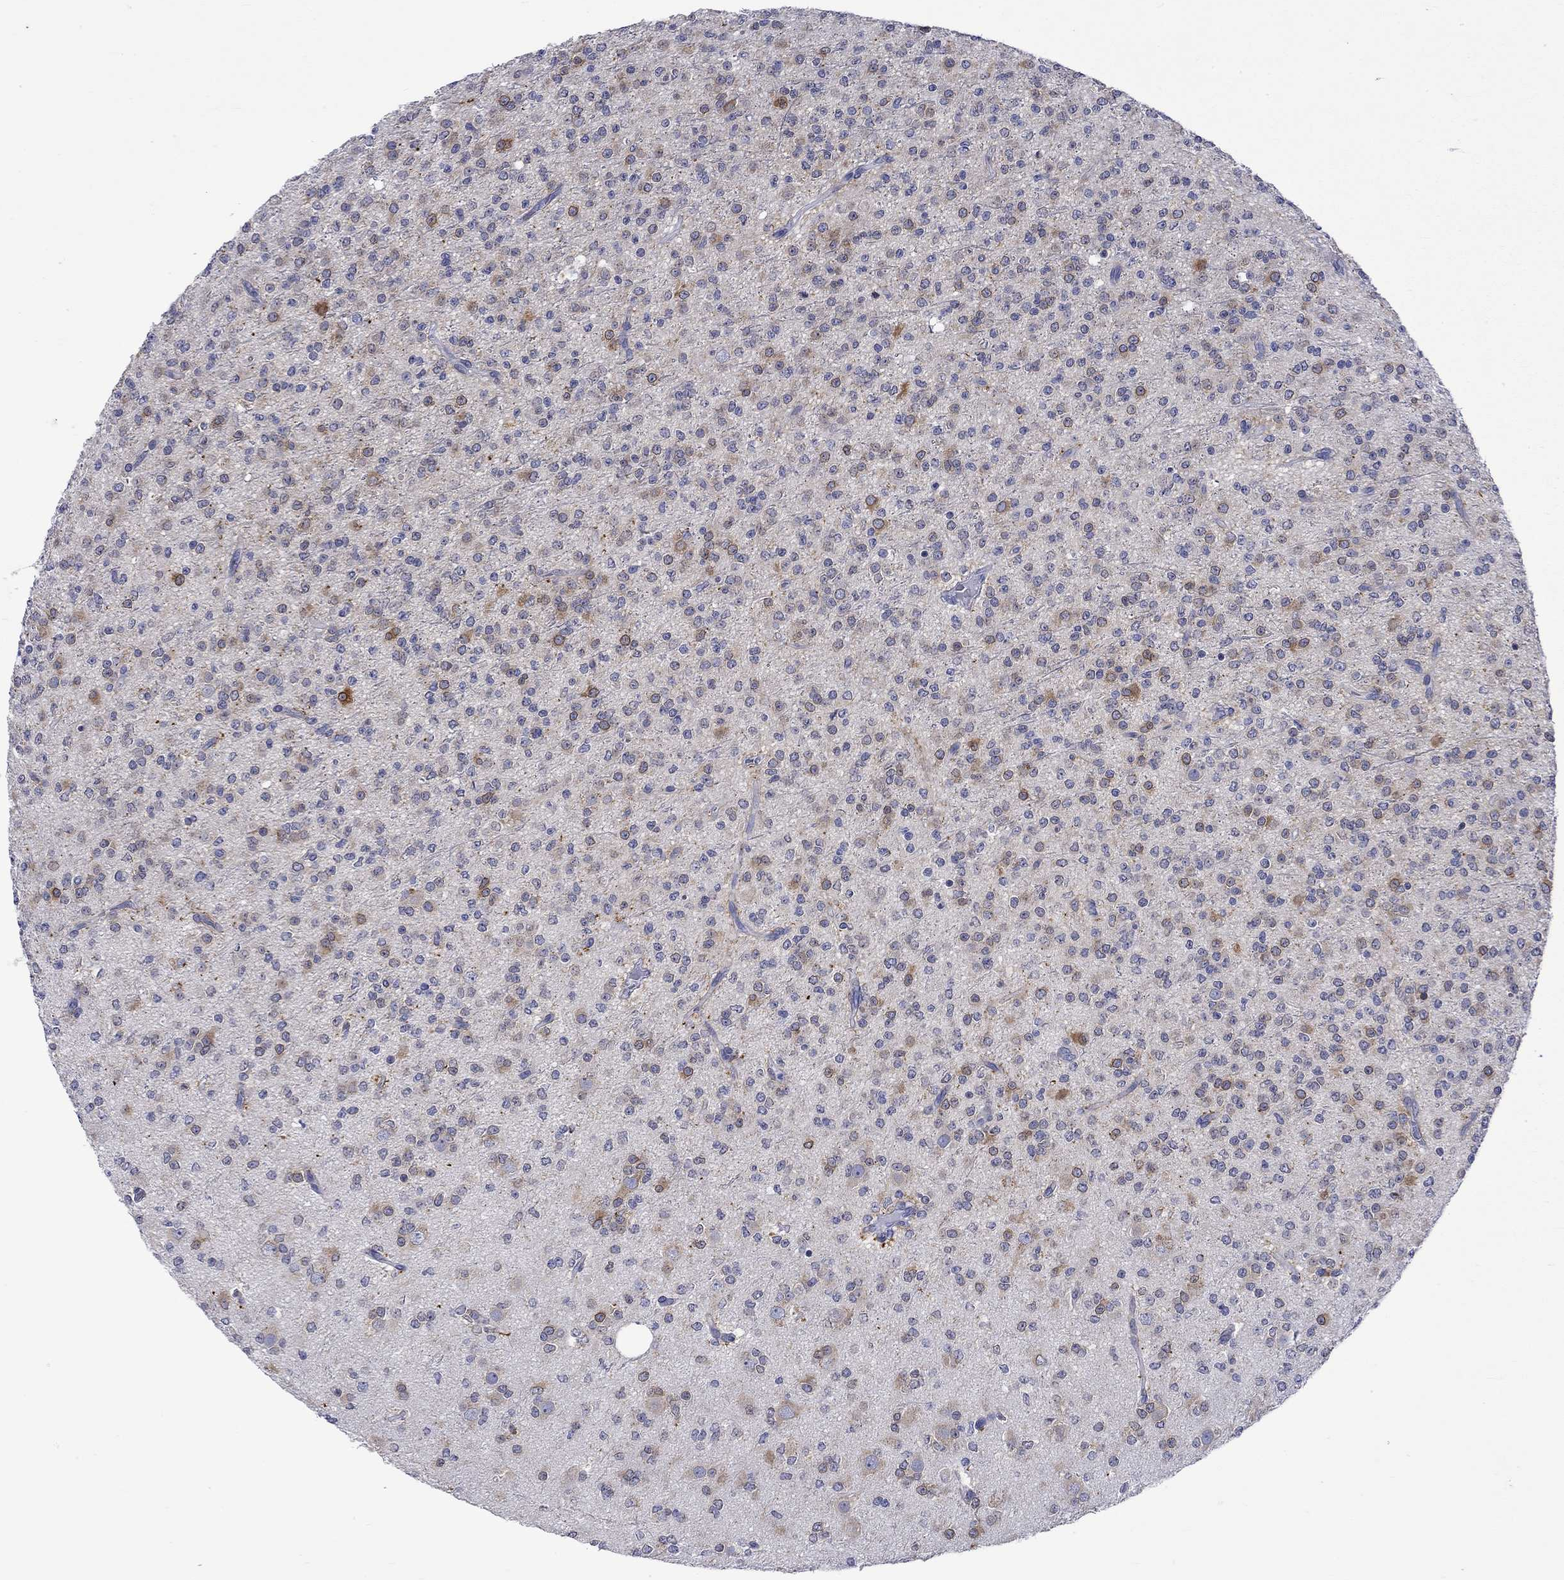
{"staining": {"intensity": "moderate", "quantity": "<25%", "location": "cytoplasmic/membranous"}, "tissue": "glioma", "cell_type": "Tumor cells", "image_type": "cancer", "snomed": [{"axis": "morphology", "description": "Glioma, malignant, Low grade"}, {"axis": "topography", "description": "Brain"}], "caption": "The histopathology image displays staining of glioma, revealing moderate cytoplasmic/membranous protein staining (brown color) within tumor cells.", "gene": "CERS1", "patient": {"sex": "male", "age": 27}}